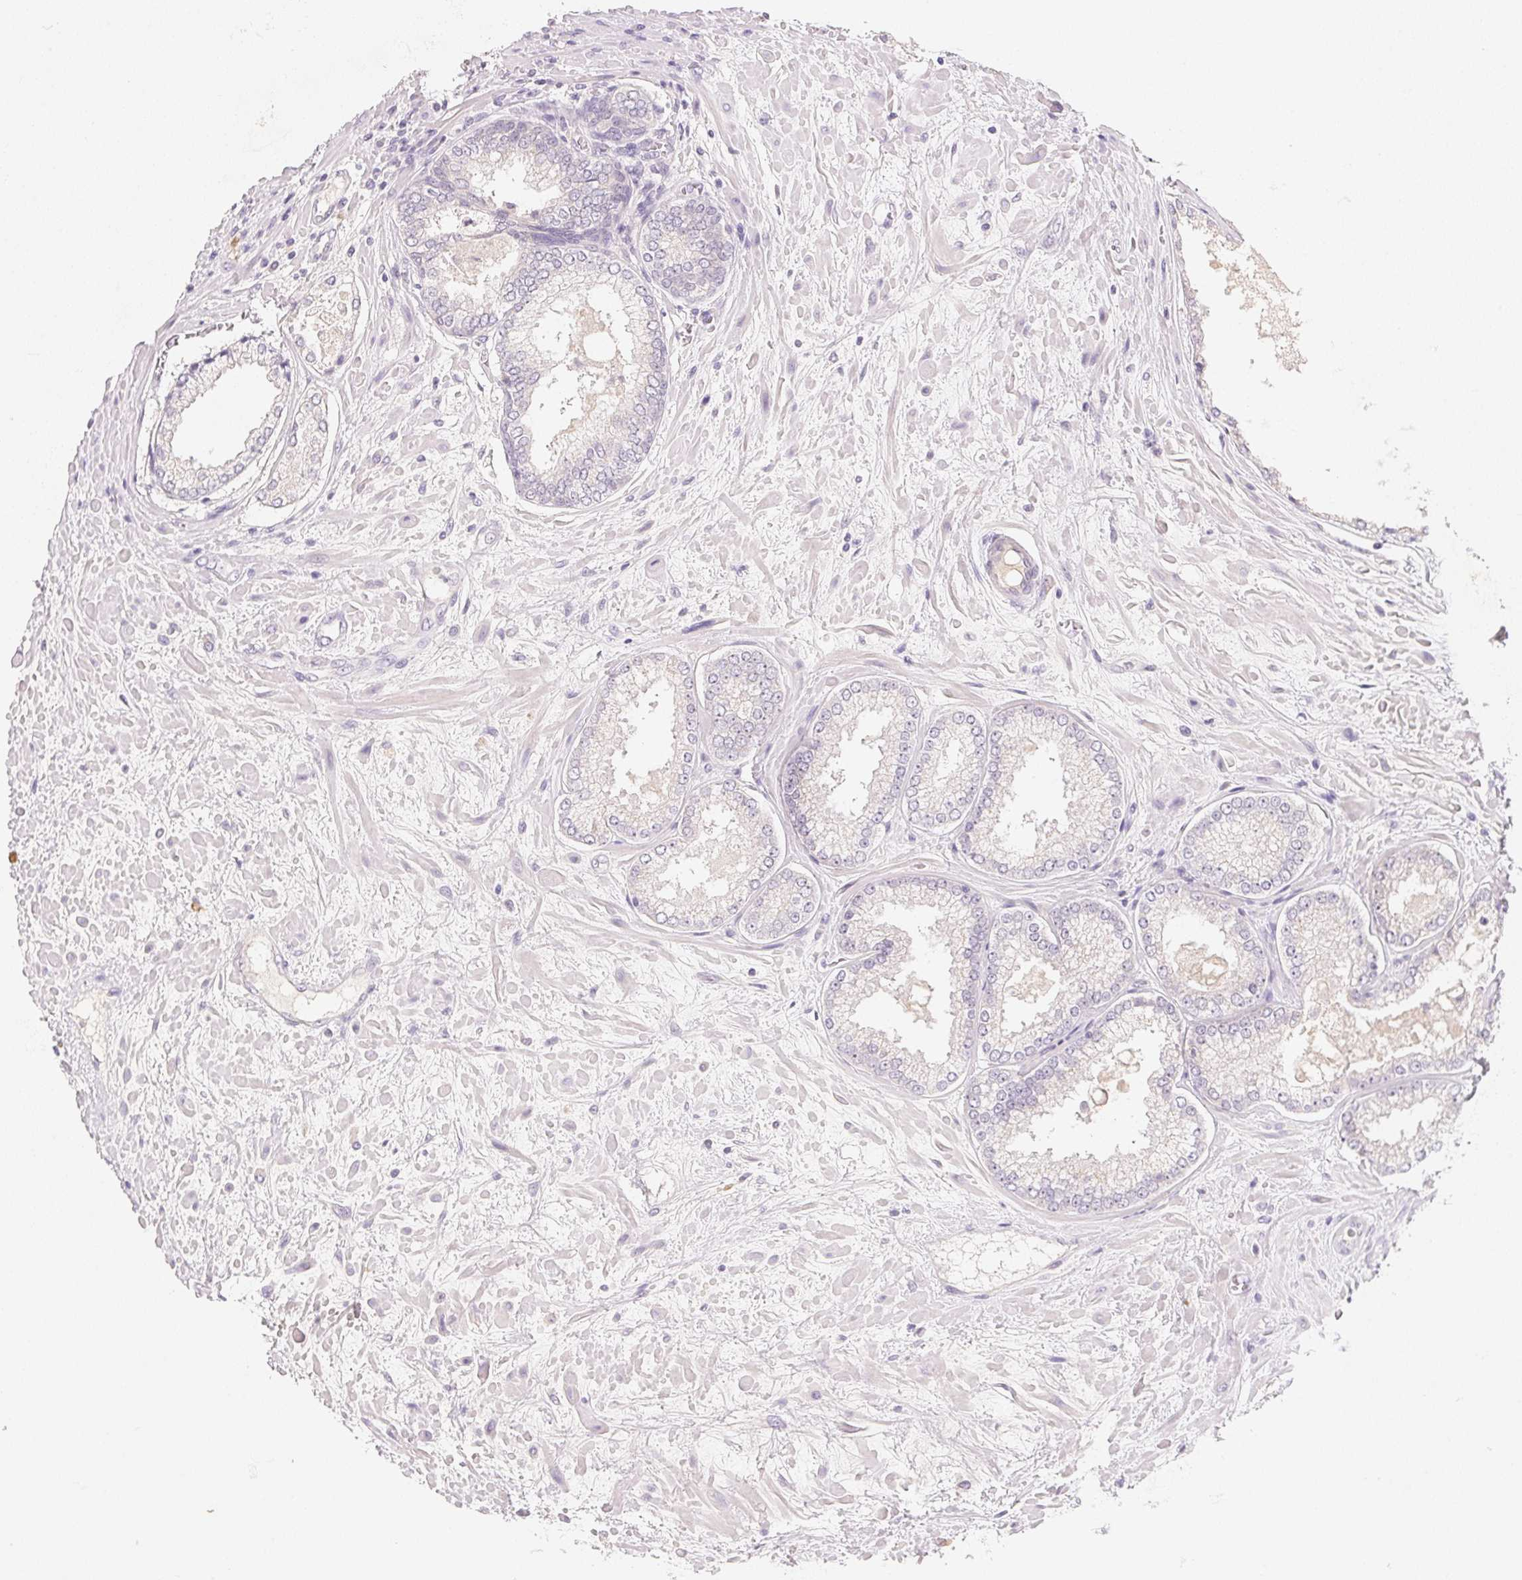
{"staining": {"intensity": "negative", "quantity": "none", "location": "none"}, "tissue": "prostate cancer", "cell_type": "Tumor cells", "image_type": "cancer", "snomed": [{"axis": "morphology", "description": "Adenocarcinoma, High grade"}, {"axis": "topography", "description": "Prostate"}], "caption": "Immunohistochemistry of human high-grade adenocarcinoma (prostate) exhibits no positivity in tumor cells. (DAB IHC with hematoxylin counter stain).", "gene": "MCOLN3", "patient": {"sex": "male", "age": 73}}